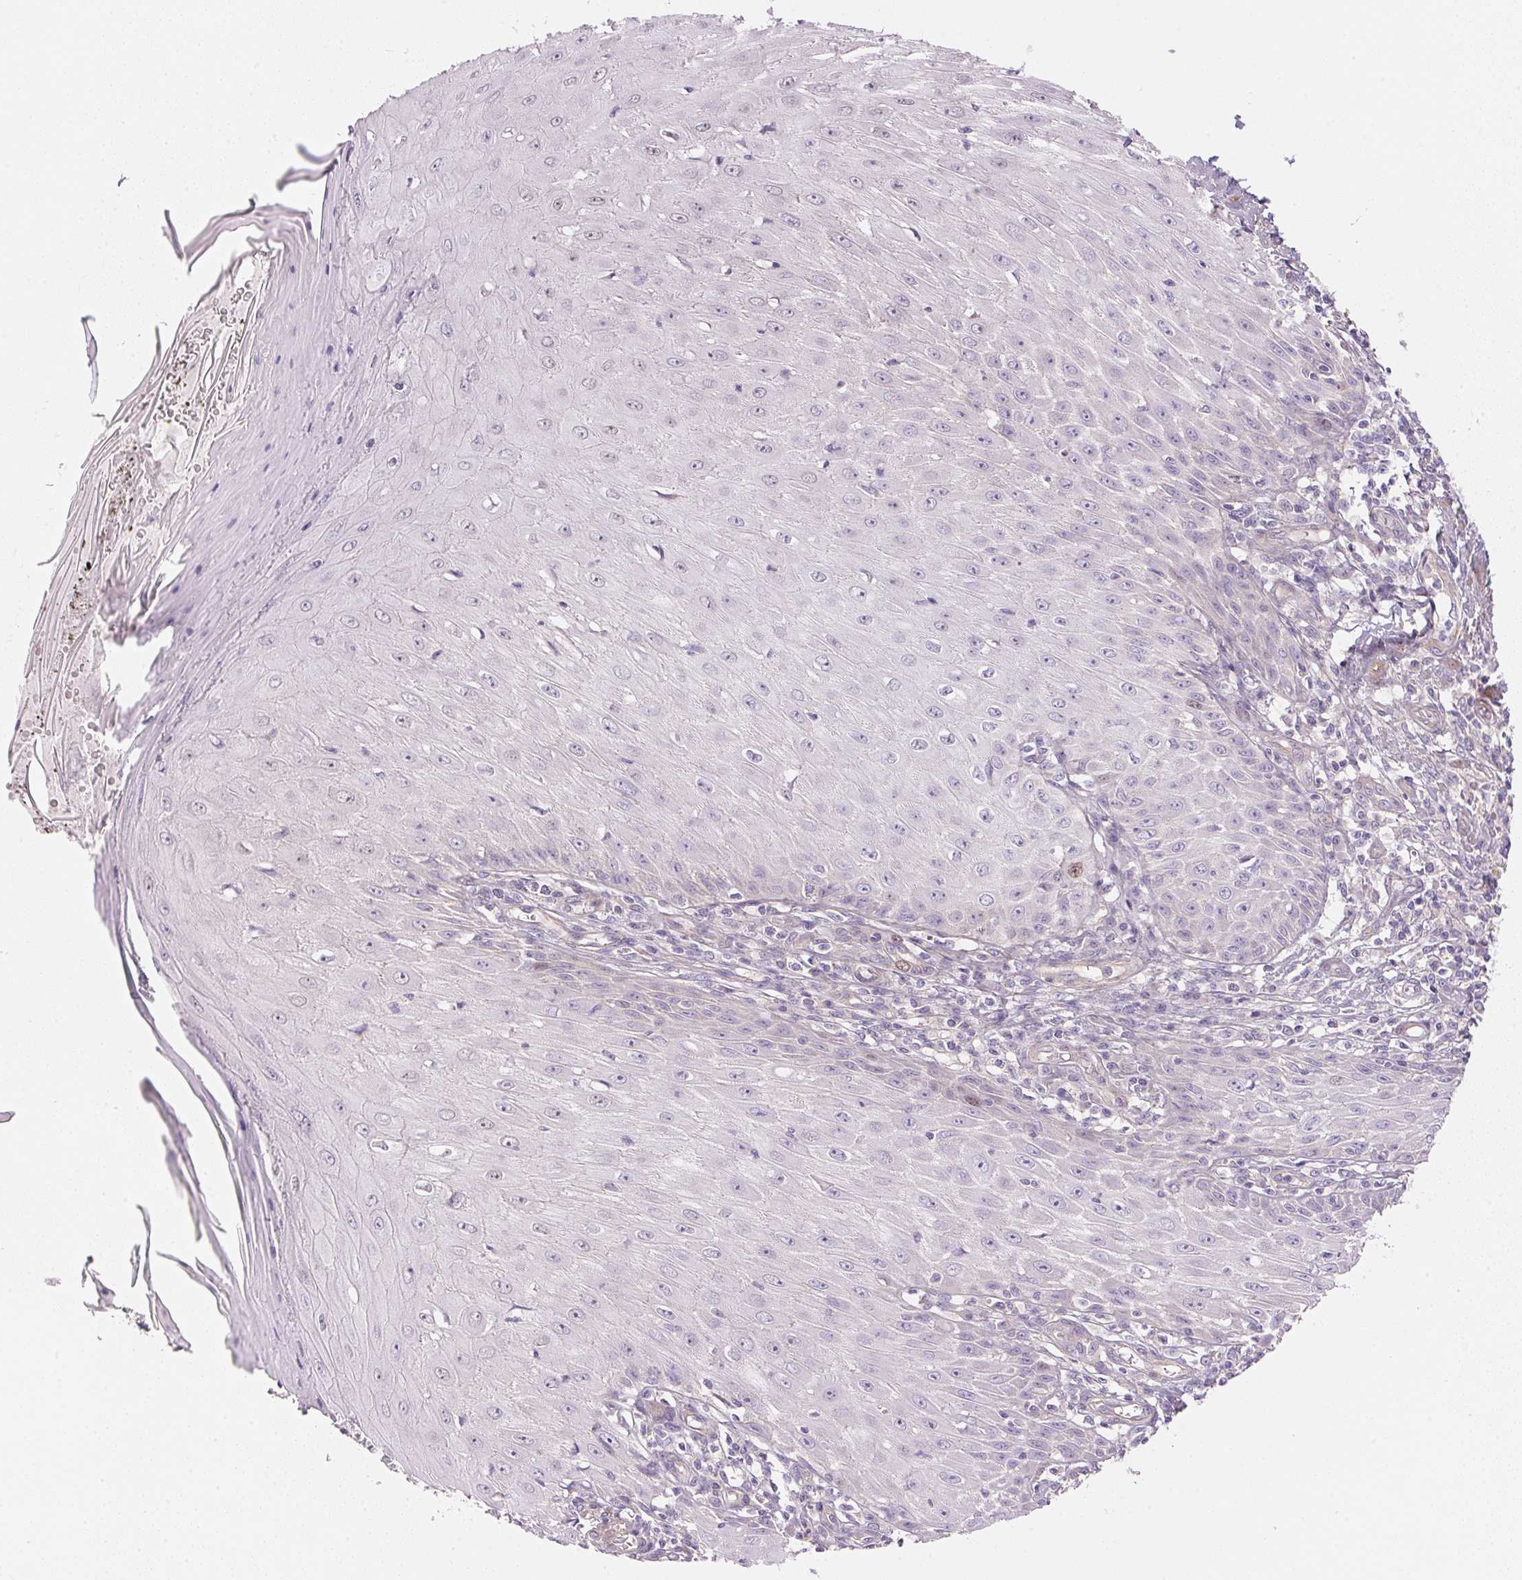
{"staining": {"intensity": "negative", "quantity": "none", "location": "none"}, "tissue": "skin cancer", "cell_type": "Tumor cells", "image_type": "cancer", "snomed": [{"axis": "morphology", "description": "Squamous cell carcinoma, NOS"}, {"axis": "topography", "description": "Skin"}], "caption": "Skin cancer stained for a protein using immunohistochemistry (IHC) reveals no staining tumor cells.", "gene": "SMTN", "patient": {"sex": "female", "age": 73}}